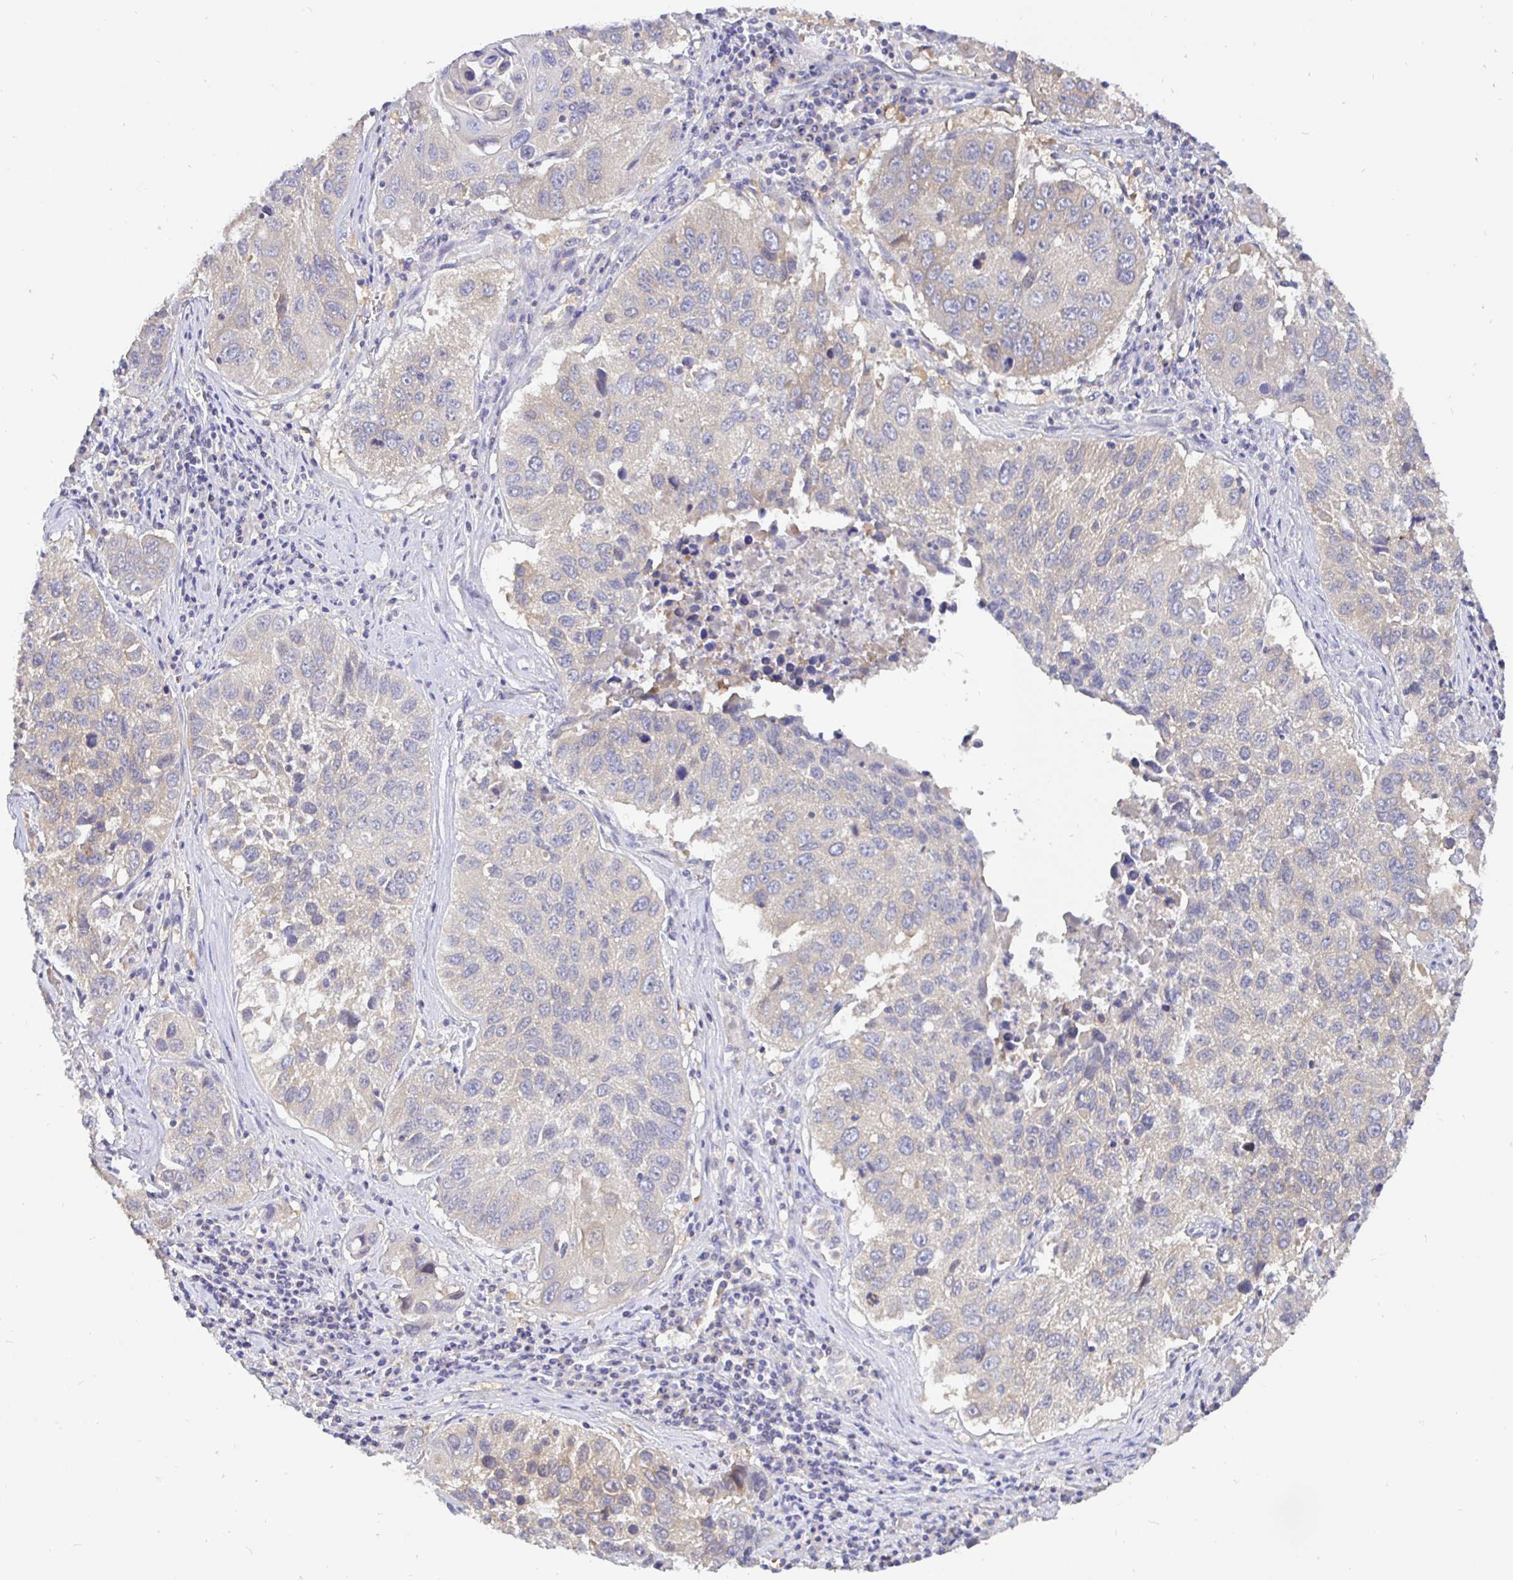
{"staining": {"intensity": "weak", "quantity": "<25%", "location": "cytoplasmic/membranous"}, "tissue": "lung cancer", "cell_type": "Tumor cells", "image_type": "cancer", "snomed": [{"axis": "morphology", "description": "Squamous cell carcinoma, NOS"}, {"axis": "topography", "description": "Lung"}], "caption": "A histopathology image of human lung squamous cell carcinoma is negative for staining in tumor cells. (IHC, brightfield microscopy, high magnification).", "gene": "KIF21A", "patient": {"sex": "female", "age": 61}}